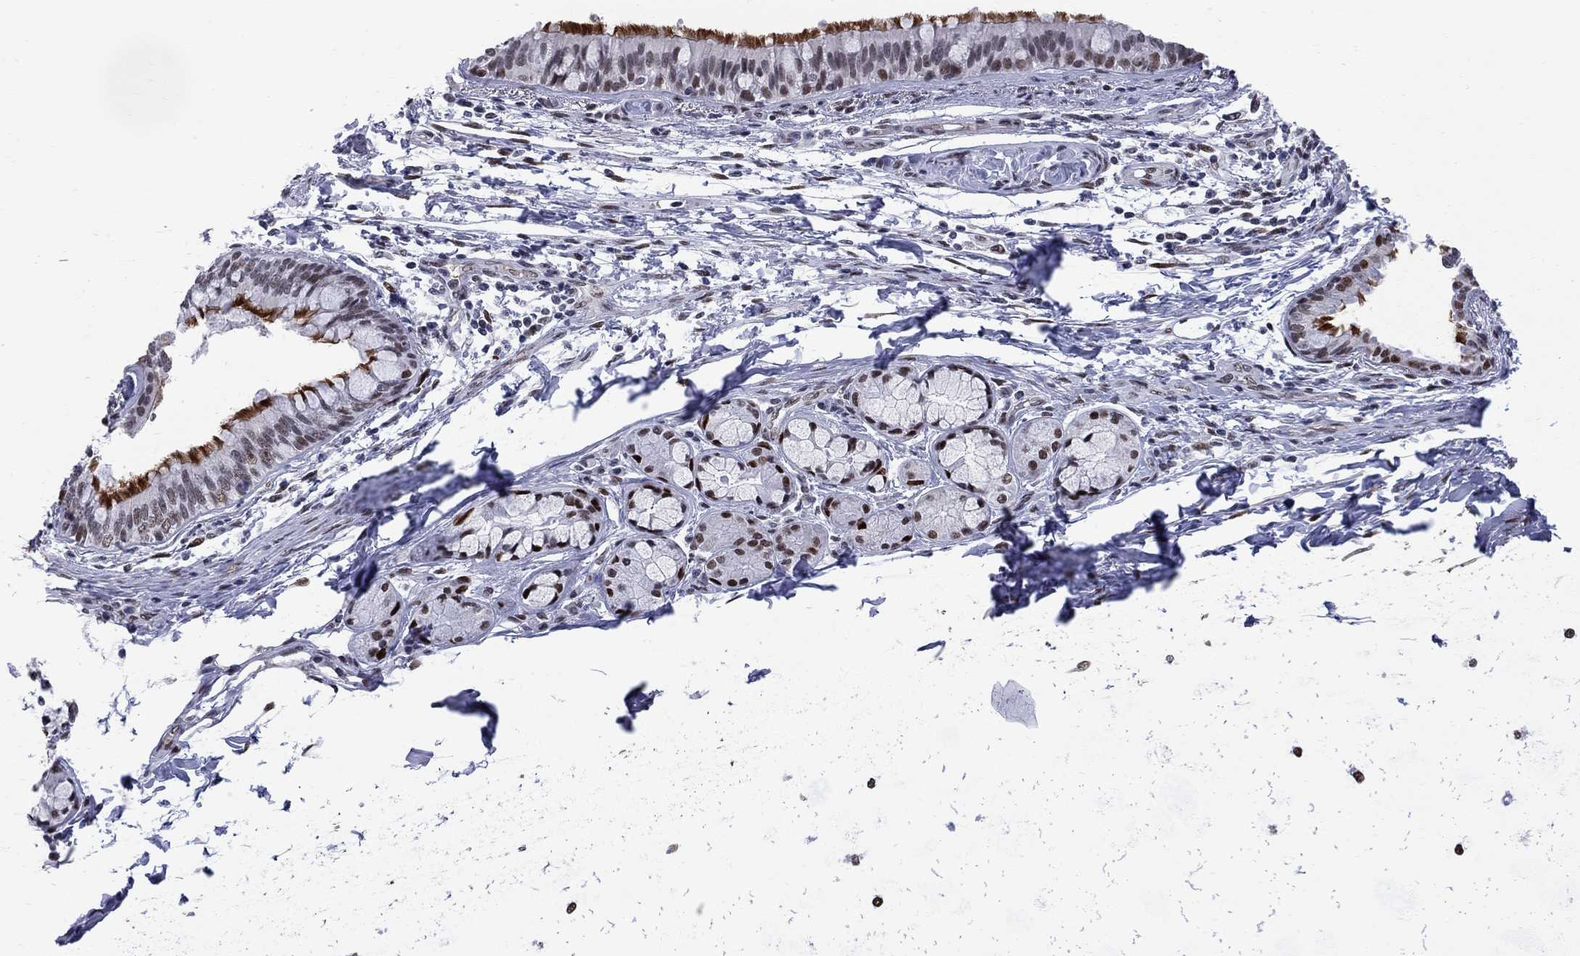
{"staining": {"intensity": "moderate", "quantity": "25%-75%", "location": "nuclear"}, "tissue": "bronchus", "cell_type": "Respiratory epithelial cells", "image_type": "normal", "snomed": [{"axis": "morphology", "description": "Normal tissue, NOS"}, {"axis": "morphology", "description": "Squamous cell carcinoma, NOS"}, {"axis": "topography", "description": "Bronchus"}, {"axis": "topography", "description": "Lung"}], "caption": "Brown immunohistochemical staining in normal bronchus displays moderate nuclear expression in approximately 25%-75% of respiratory epithelial cells.", "gene": "ZBTB47", "patient": {"sex": "male", "age": 69}}